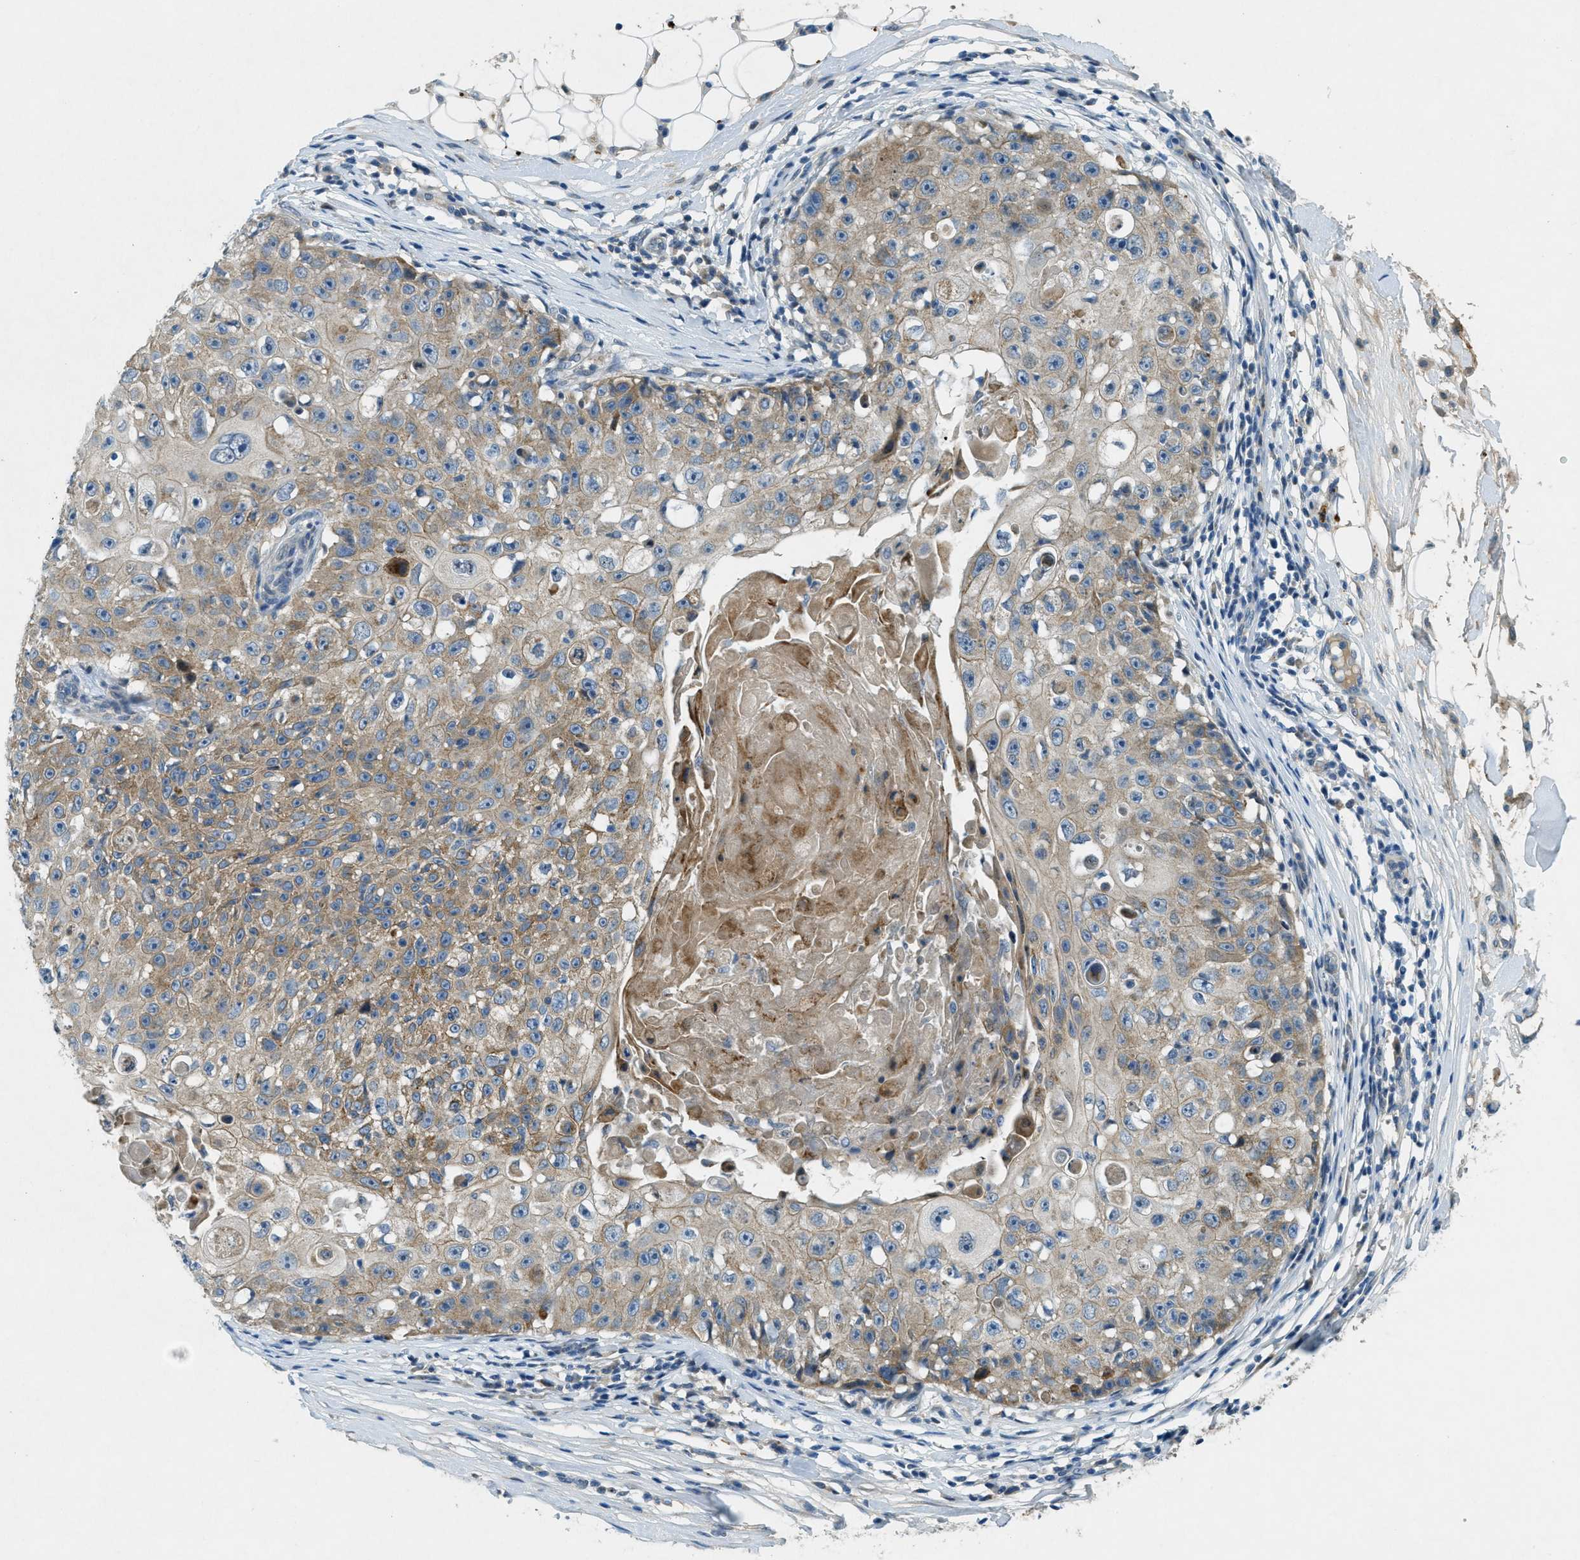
{"staining": {"intensity": "moderate", "quantity": "25%-75%", "location": "cytoplasmic/membranous"}, "tissue": "skin cancer", "cell_type": "Tumor cells", "image_type": "cancer", "snomed": [{"axis": "morphology", "description": "Squamous cell carcinoma, NOS"}, {"axis": "topography", "description": "Skin"}], "caption": "This image reveals immunohistochemistry (IHC) staining of human skin cancer (squamous cell carcinoma), with medium moderate cytoplasmic/membranous positivity in about 25%-75% of tumor cells.", "gene": "SNX14", "patient": {"sex": "male", "age": 86}}